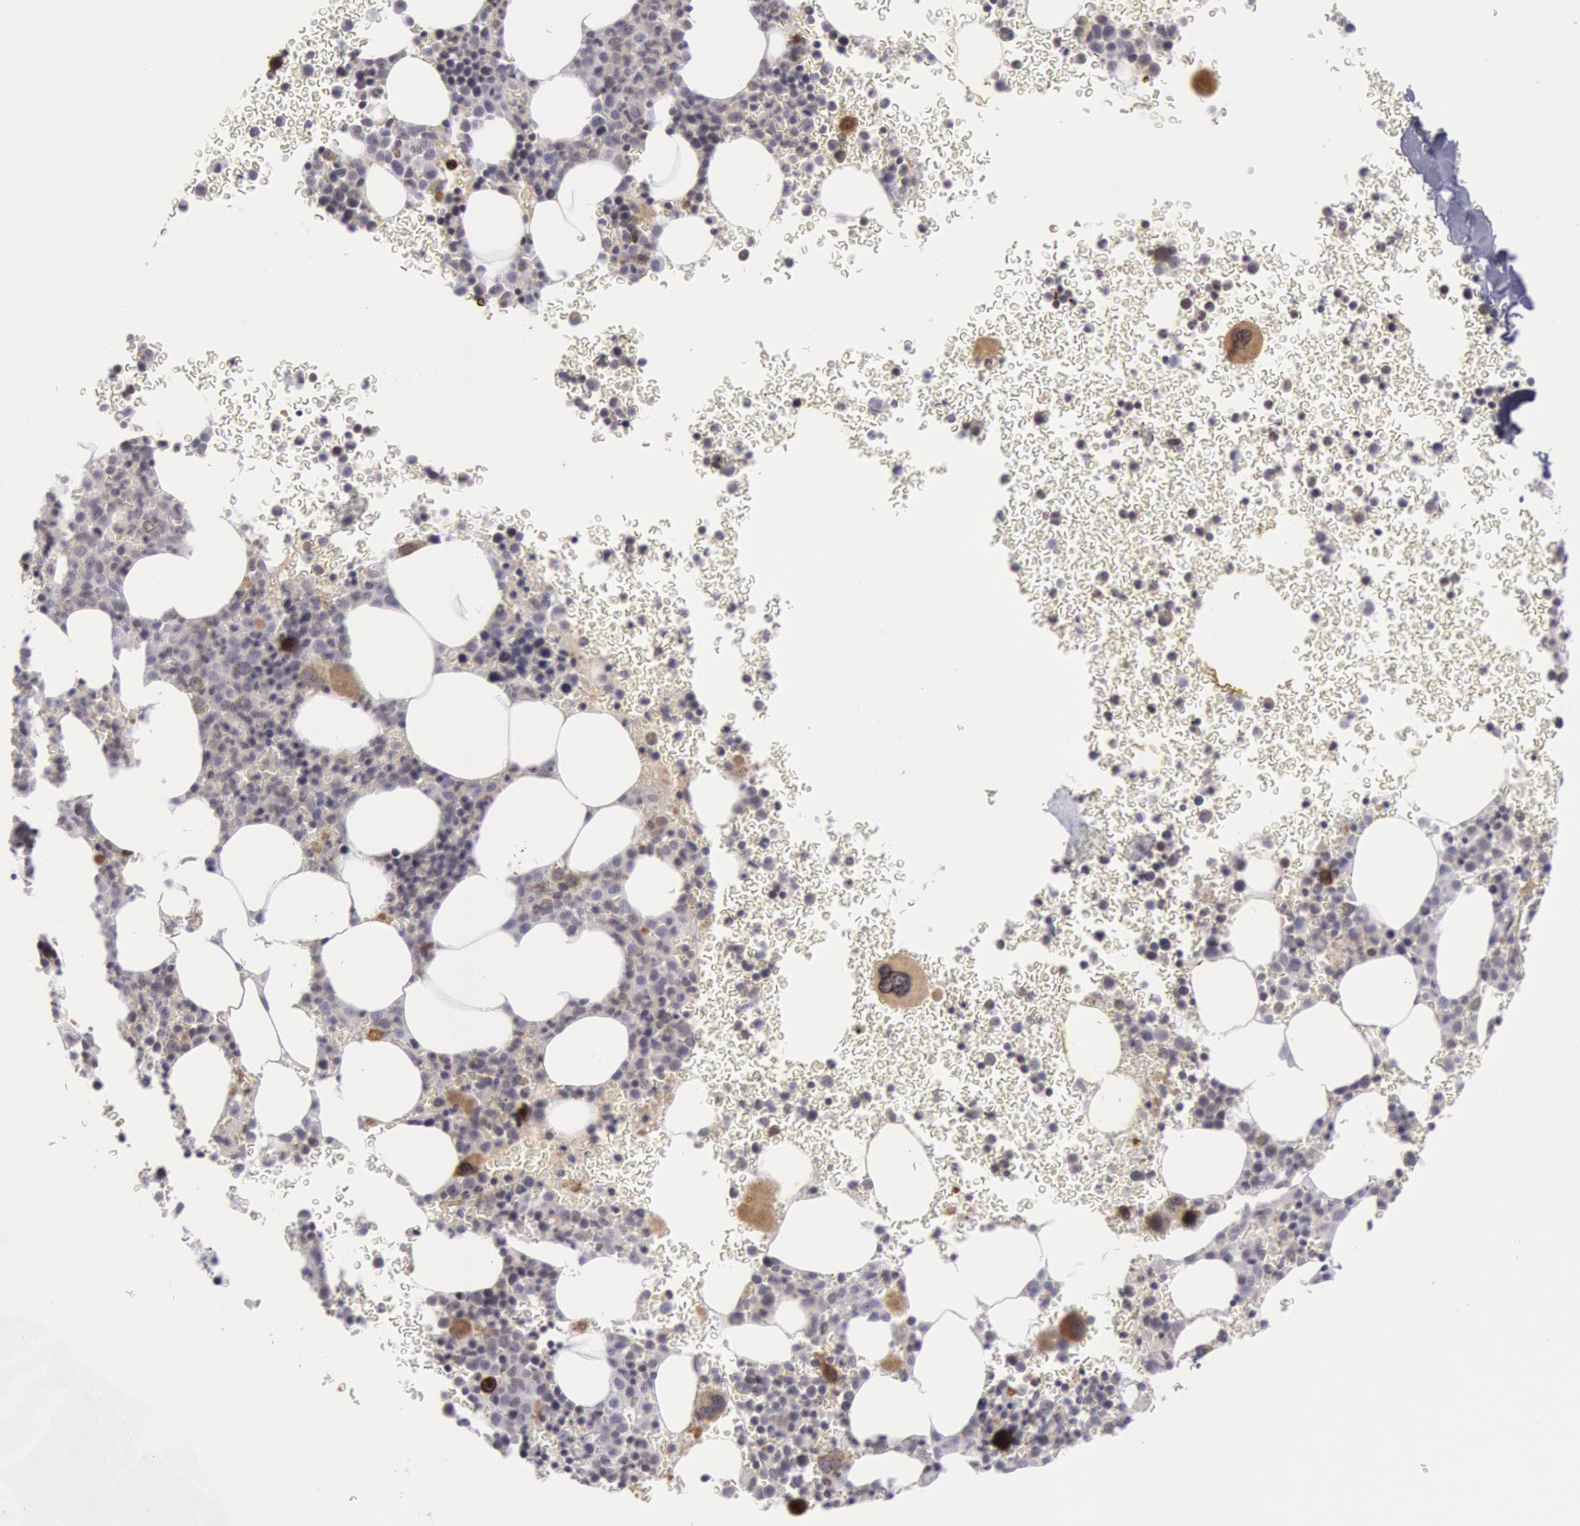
{"staining": {"intensity": "moderate", "quantity": "<25%", "location": "cytoplasmic/membranous"}, "tissue": "bone marrow", "cell_type": "Hematopoietic cells", "image_type": "normal", "snomed": [{"axis": "morphology", "description": "Normal tissue, NOS"}, {"axis": "topography", "description": "Bone marrow"}], "caption": "DAB (3,3'-diaminobenzidine) immunohistochemical staining of benign human bone marrow displays moderate cytoplasmic/membranous protein positivity in about <25% of hematopoietic cells.", "gene": "PTGS2", "patient": {"sex": "male", "age": 69}}